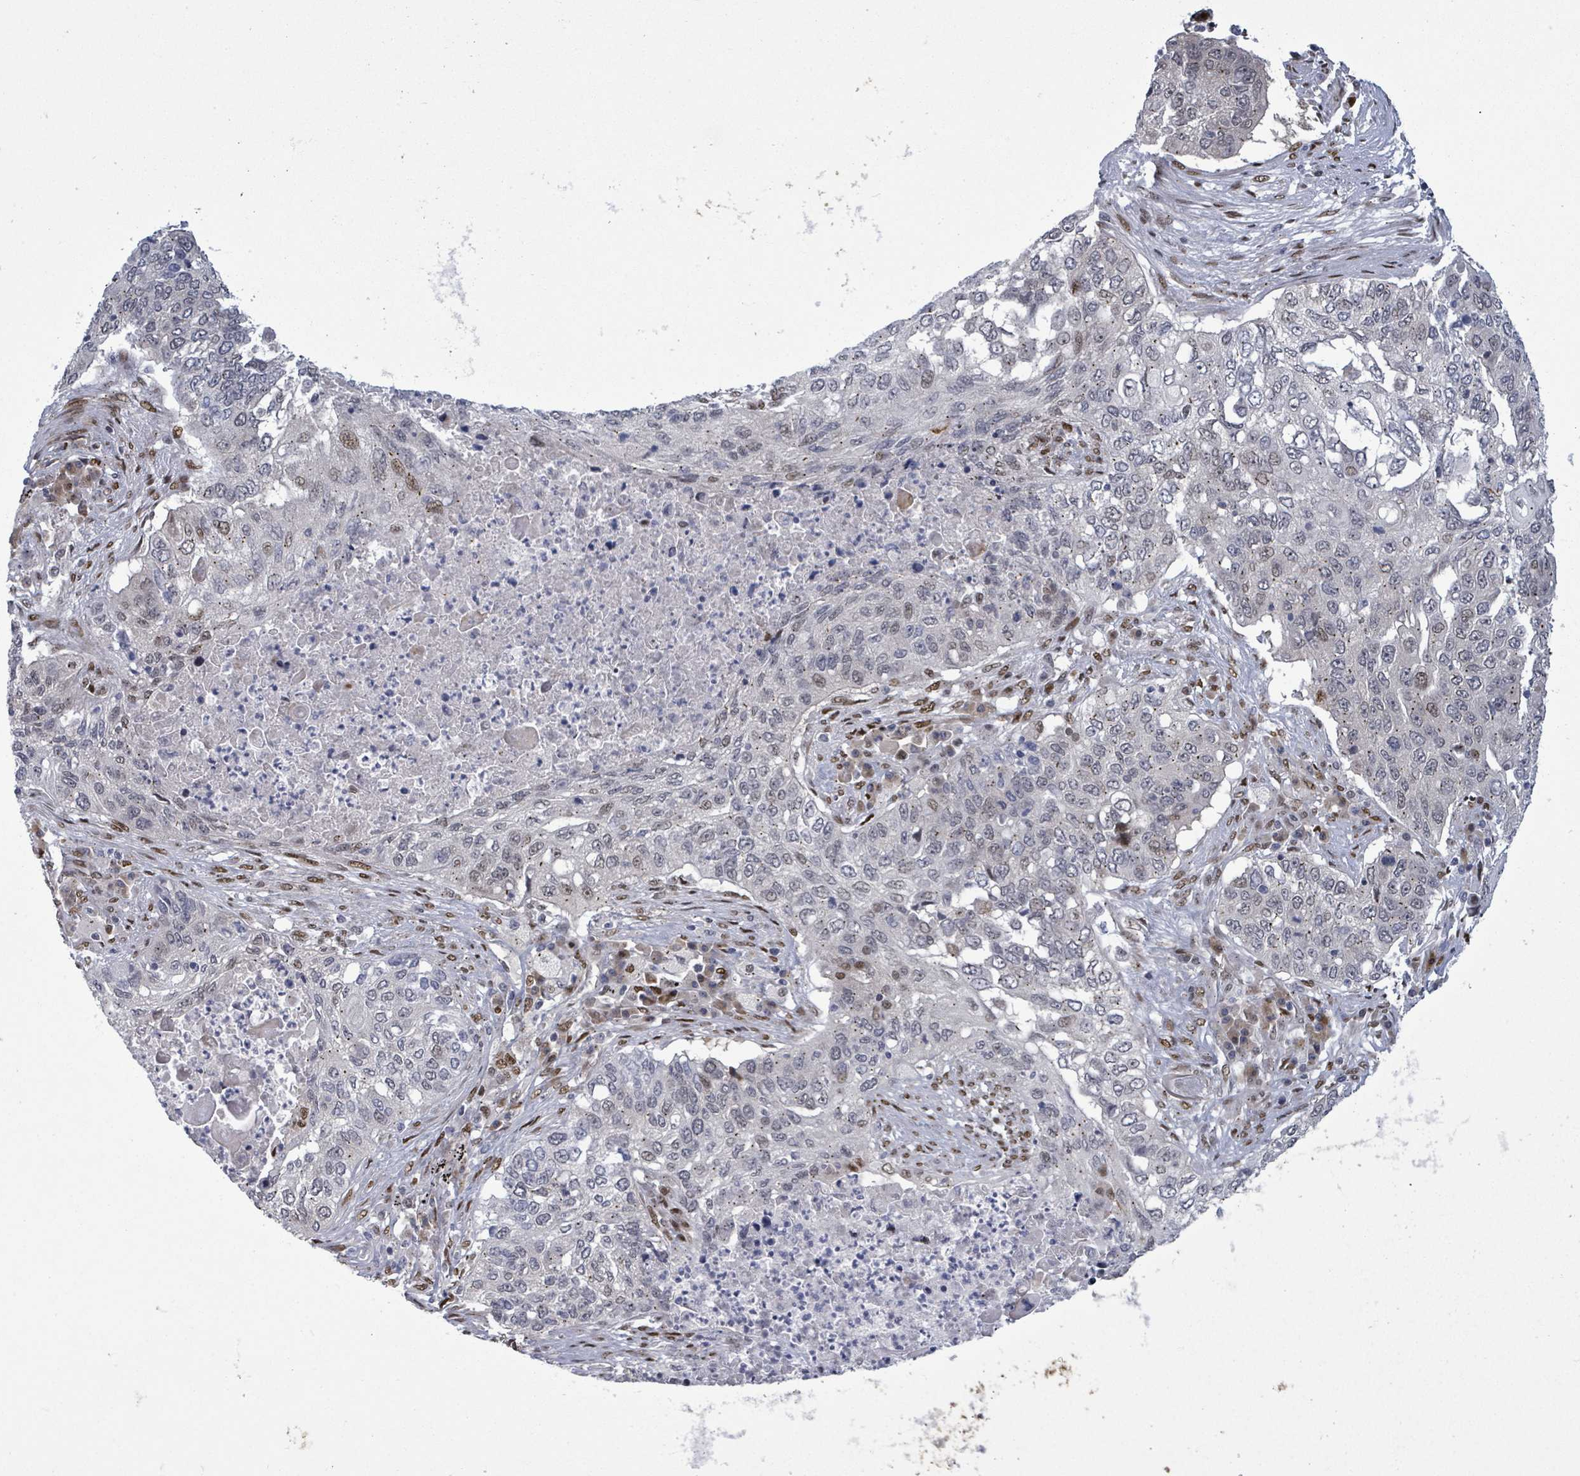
{"staining": {"intensity": "negative", "quantity": "none", "location": "none"}, "tissue": "lung cancer", "cell_type": "Tumor cells", "image_type": "cancer", "snomed": [{"axis": "morphology", "description": "Squamous cell carcinoma, NOS"}, {"axis": "topography", "description": "Lung"}], "caption": "A micrograph of human lung cancer is negative for staining in tumor cells. (DAB immunohistochemistry (IHC) visualized using brightfield microscopy, high magnification).", "gene": "TUSC1", "patient": {"sex": "female", "age": 63}}